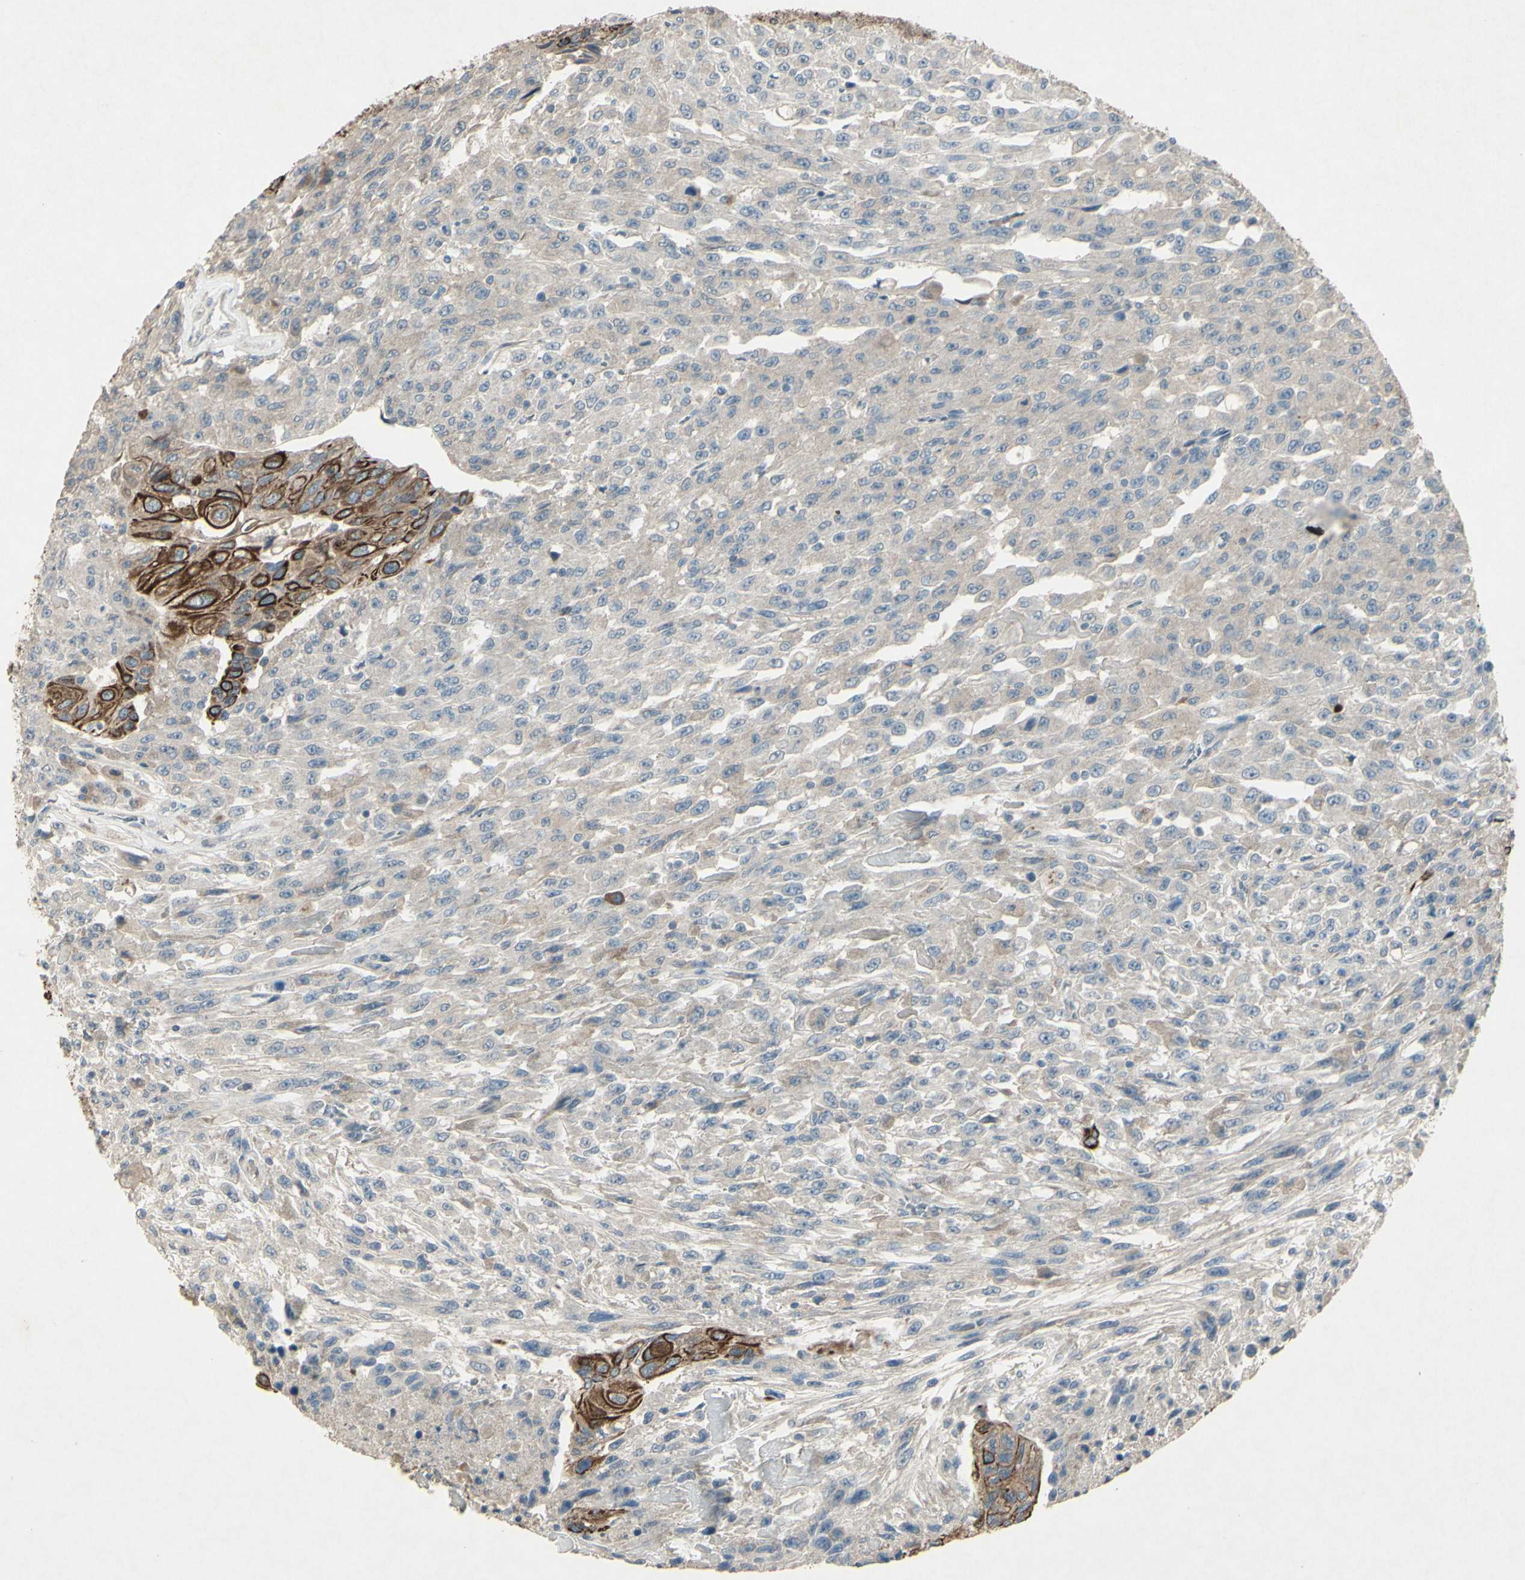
{"staining": {"intensity": "strong", "quantity": ">75%", "location": "cytoplasmic/membranous"}, "tissue": "urothelial cancer", "cell_type": "Tumor cells", "image_type": "cancer", "snomed": [{"axis": "morphology", "description": "Urothelial carcinoma, High grade"}, {"axis": "topography", "description": "Urinary bladder"}], "caption": "Urothelial carcinoma (high-grade) stained for a protein exhibits strong cytoplasmic/membranous positivity in tumor cells.", "gene": "TIMM21", "patient": {"sex": "male", "age": 66}}